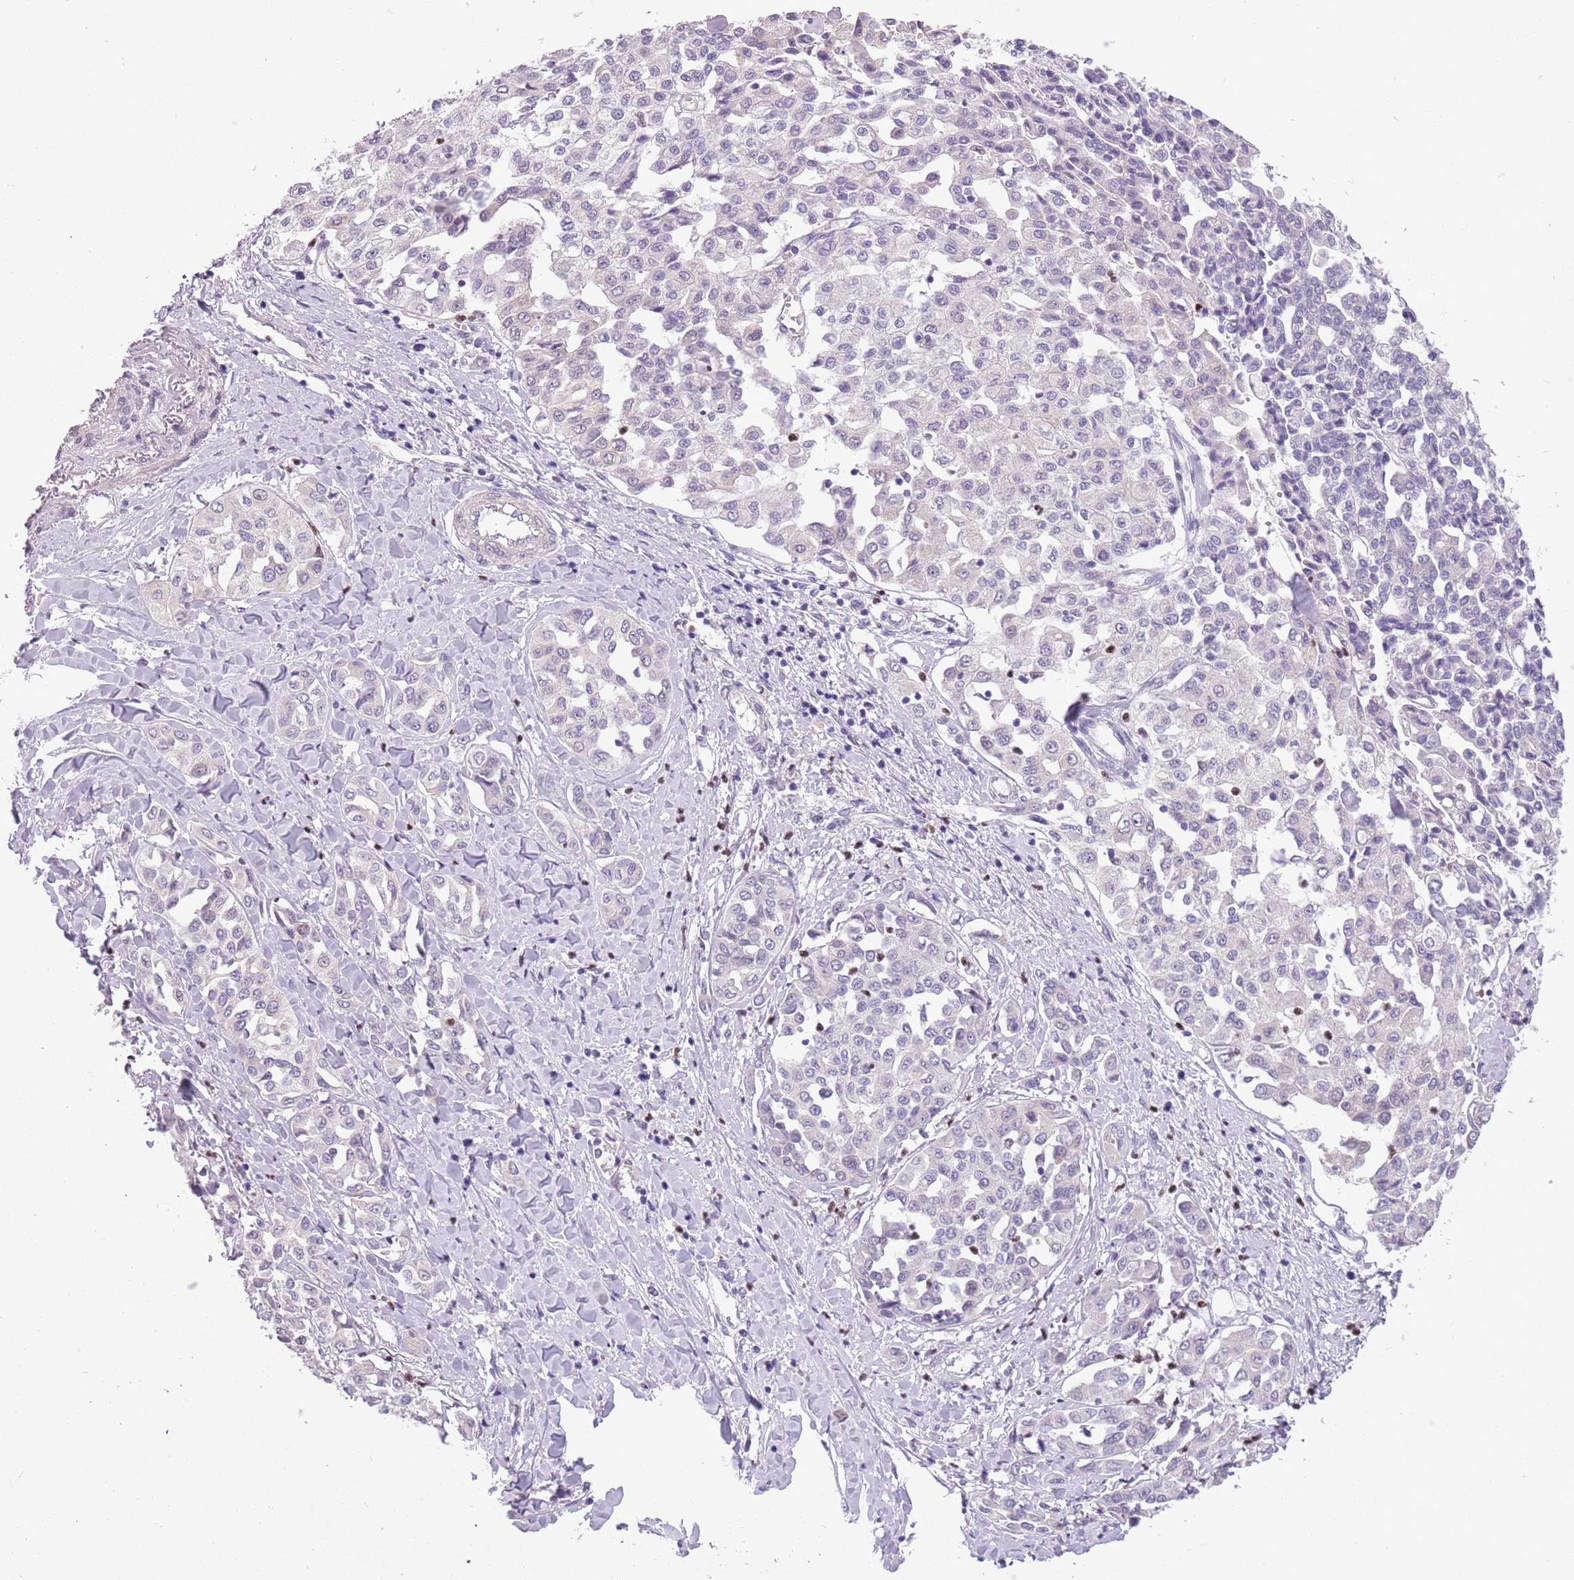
{"staining": {"intensity": "negative", "quantity": "none", "location": "none"}, "tissue": "liver cancer", "cell_type": "Tumor cells", "image_type": "cancer", "snomed": [{"axis": "morphology", "description": "Cholangiocarcinoma"}, {"axis": "topography", "description": "Liver"}], "caption": "There is no significant staining in tumor cells of liver cancer (cholangiocarcinoma). (DAB (3,3'-diaminobenzidine) immunohistochemistry visualized using brightfield microscopy, high magnification).", "gene": "ADCY7", "patient": {"sex": "female", "age": 77}}